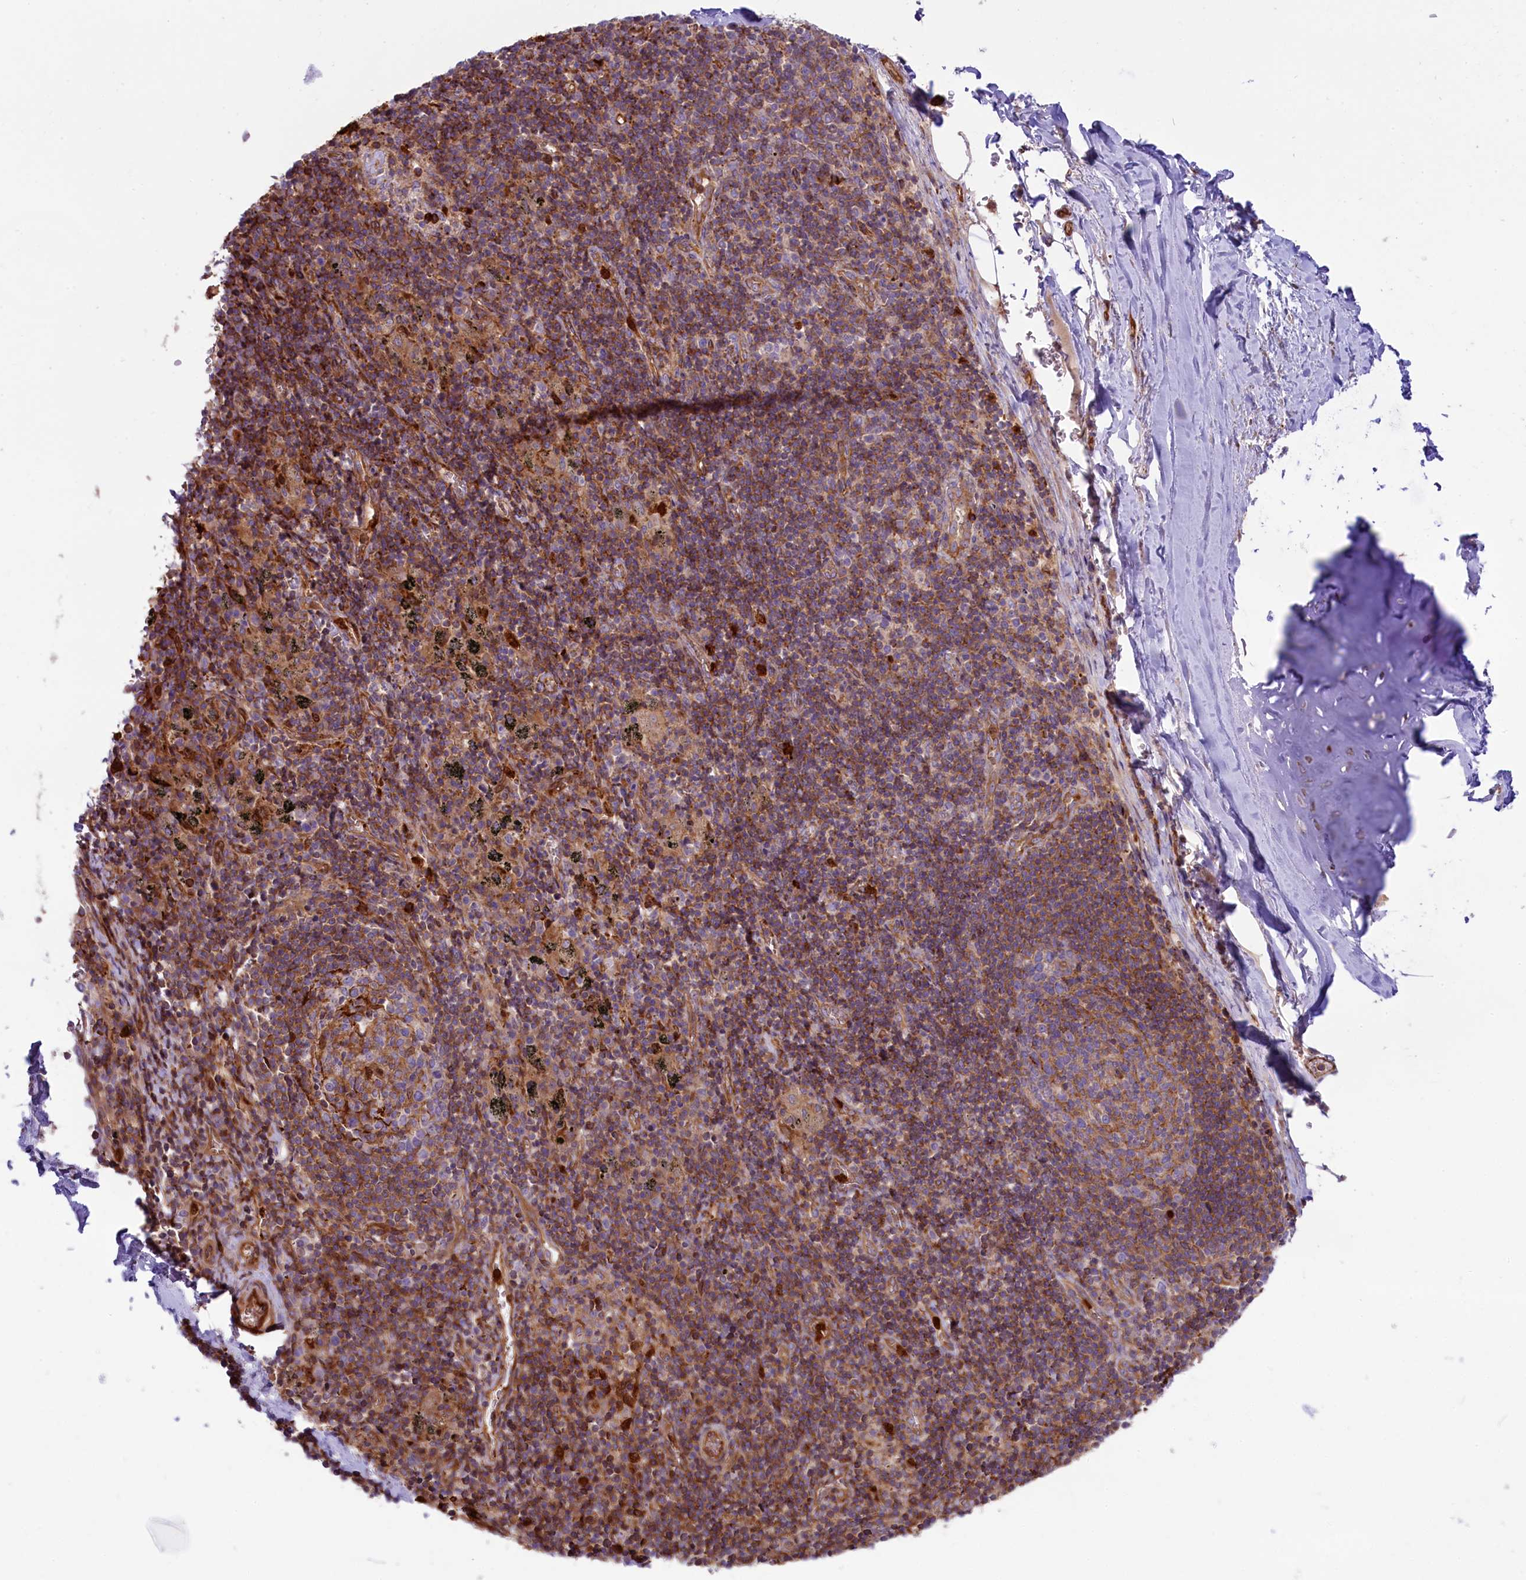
{"staining": {"intensity": "negative", "quantity": "none", "location": "none"}, "tissue": "adipose tissue", "cell_type": "Adipocytes", "image_type": "normal", "snomed": [{"axis": "morphology", "description": "Normal tissue, NOS"}, {"axis": "topography", "description": "Lymph node"}, {"axis": "topography", "description": "Cartilage tissue"}, {"axis": "topography", "description": "Bronchus"}], "caption": "The image shows no staining of adipocytes in benign adipose tissue.", "gene": "CD99L2", "patient": {"sex": "male", "age": 63}}